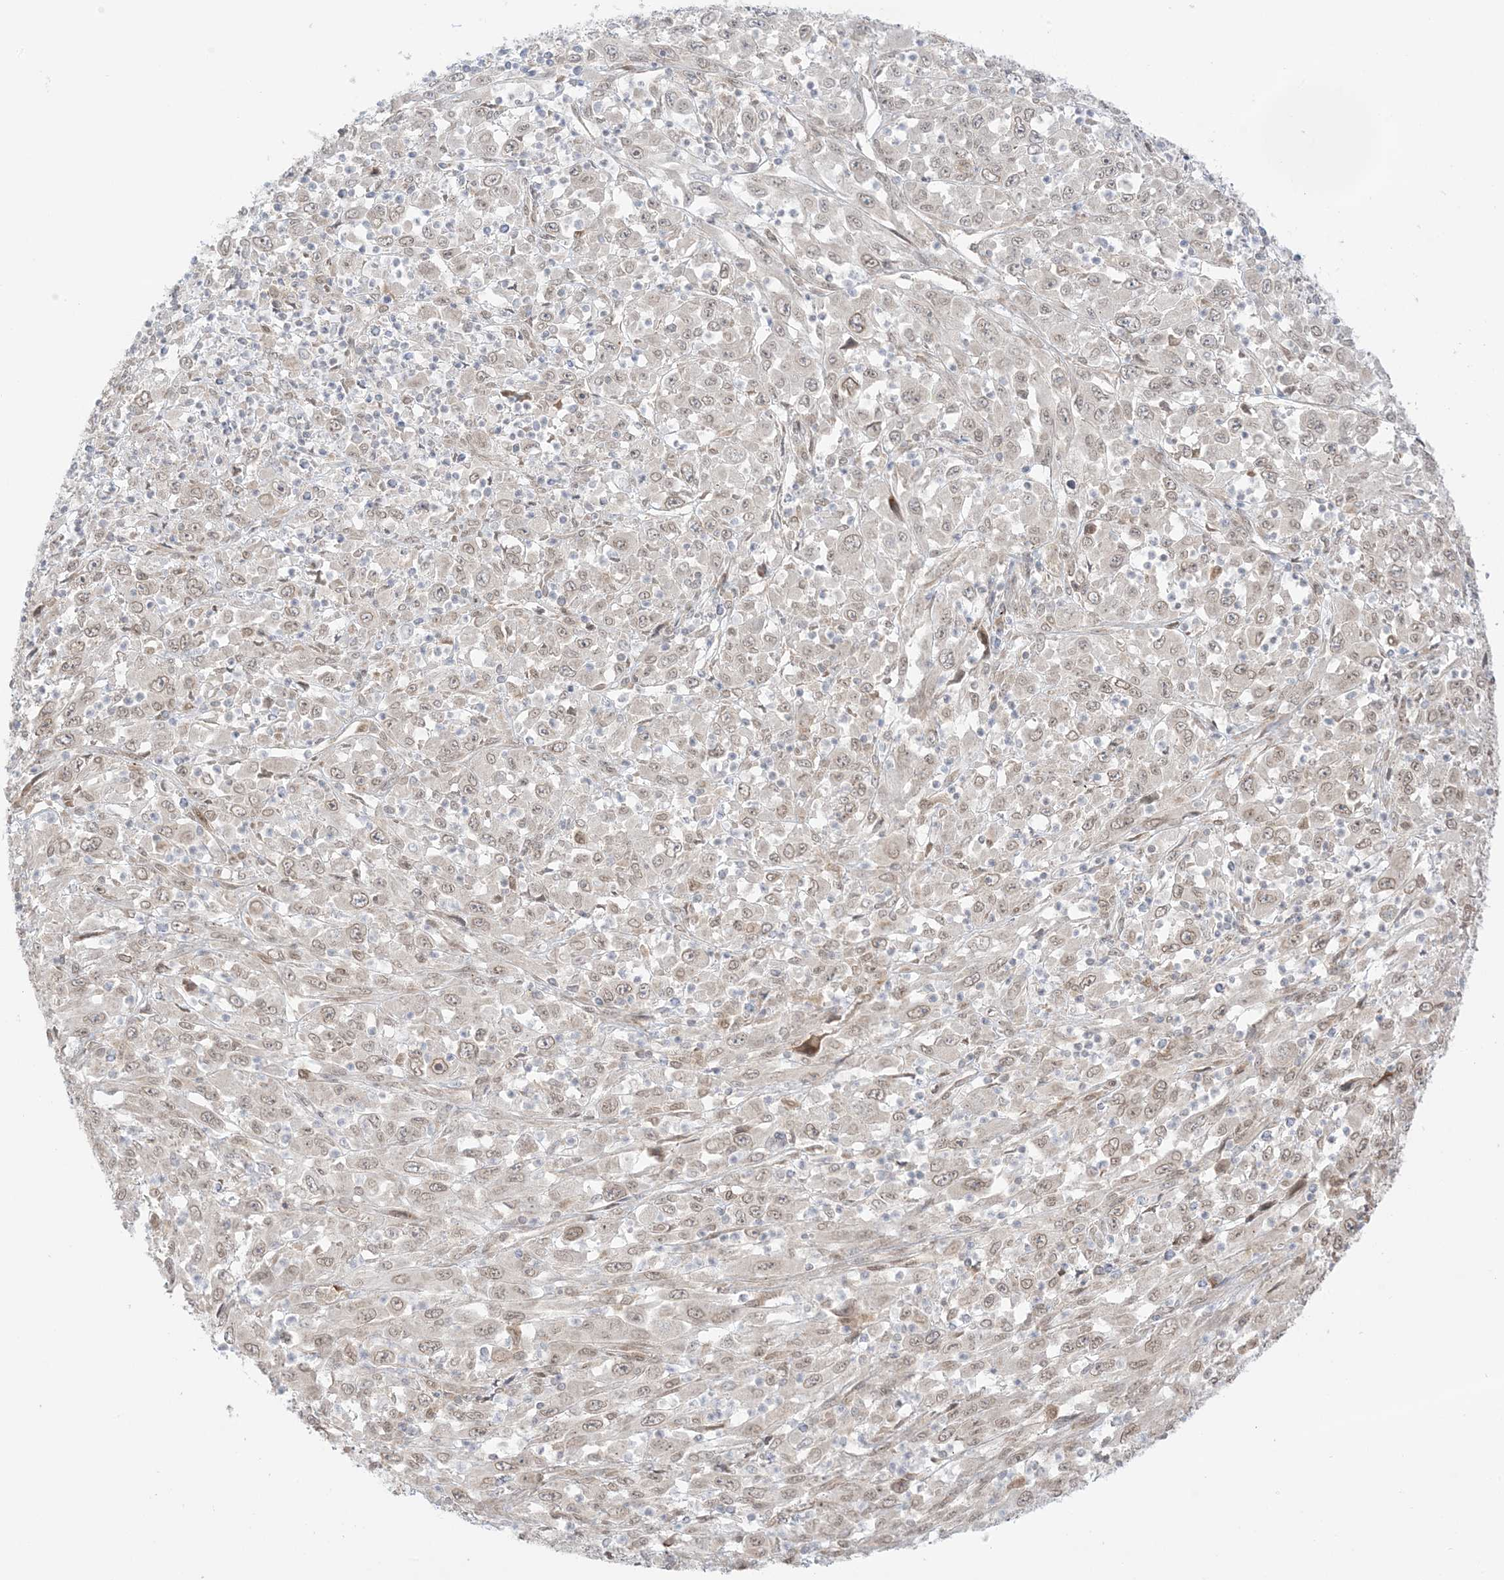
{"staining": {"intensity": "weak", "quantity": ">75%", "location": "cytoplasmic/membranous,nuclear"}, "tissue": "melanoma", "cell_type": "Tumor cells", "image_type": "cancer", "snomed": [{"axis": "morphology", "description": "Malignant melanoma, Metastatic site"}, {"axis": "topography", "description": "Skin"}], "caption": "Malignant melanoma (metastatic site) stained for a protein (brown) demonstrates weak cytoplasmic/membranous and nuclear positive positivity in about >75% of tumor cells.", "gene": "UBE2E2", "patient": {"sex": "female", "age": 56}}